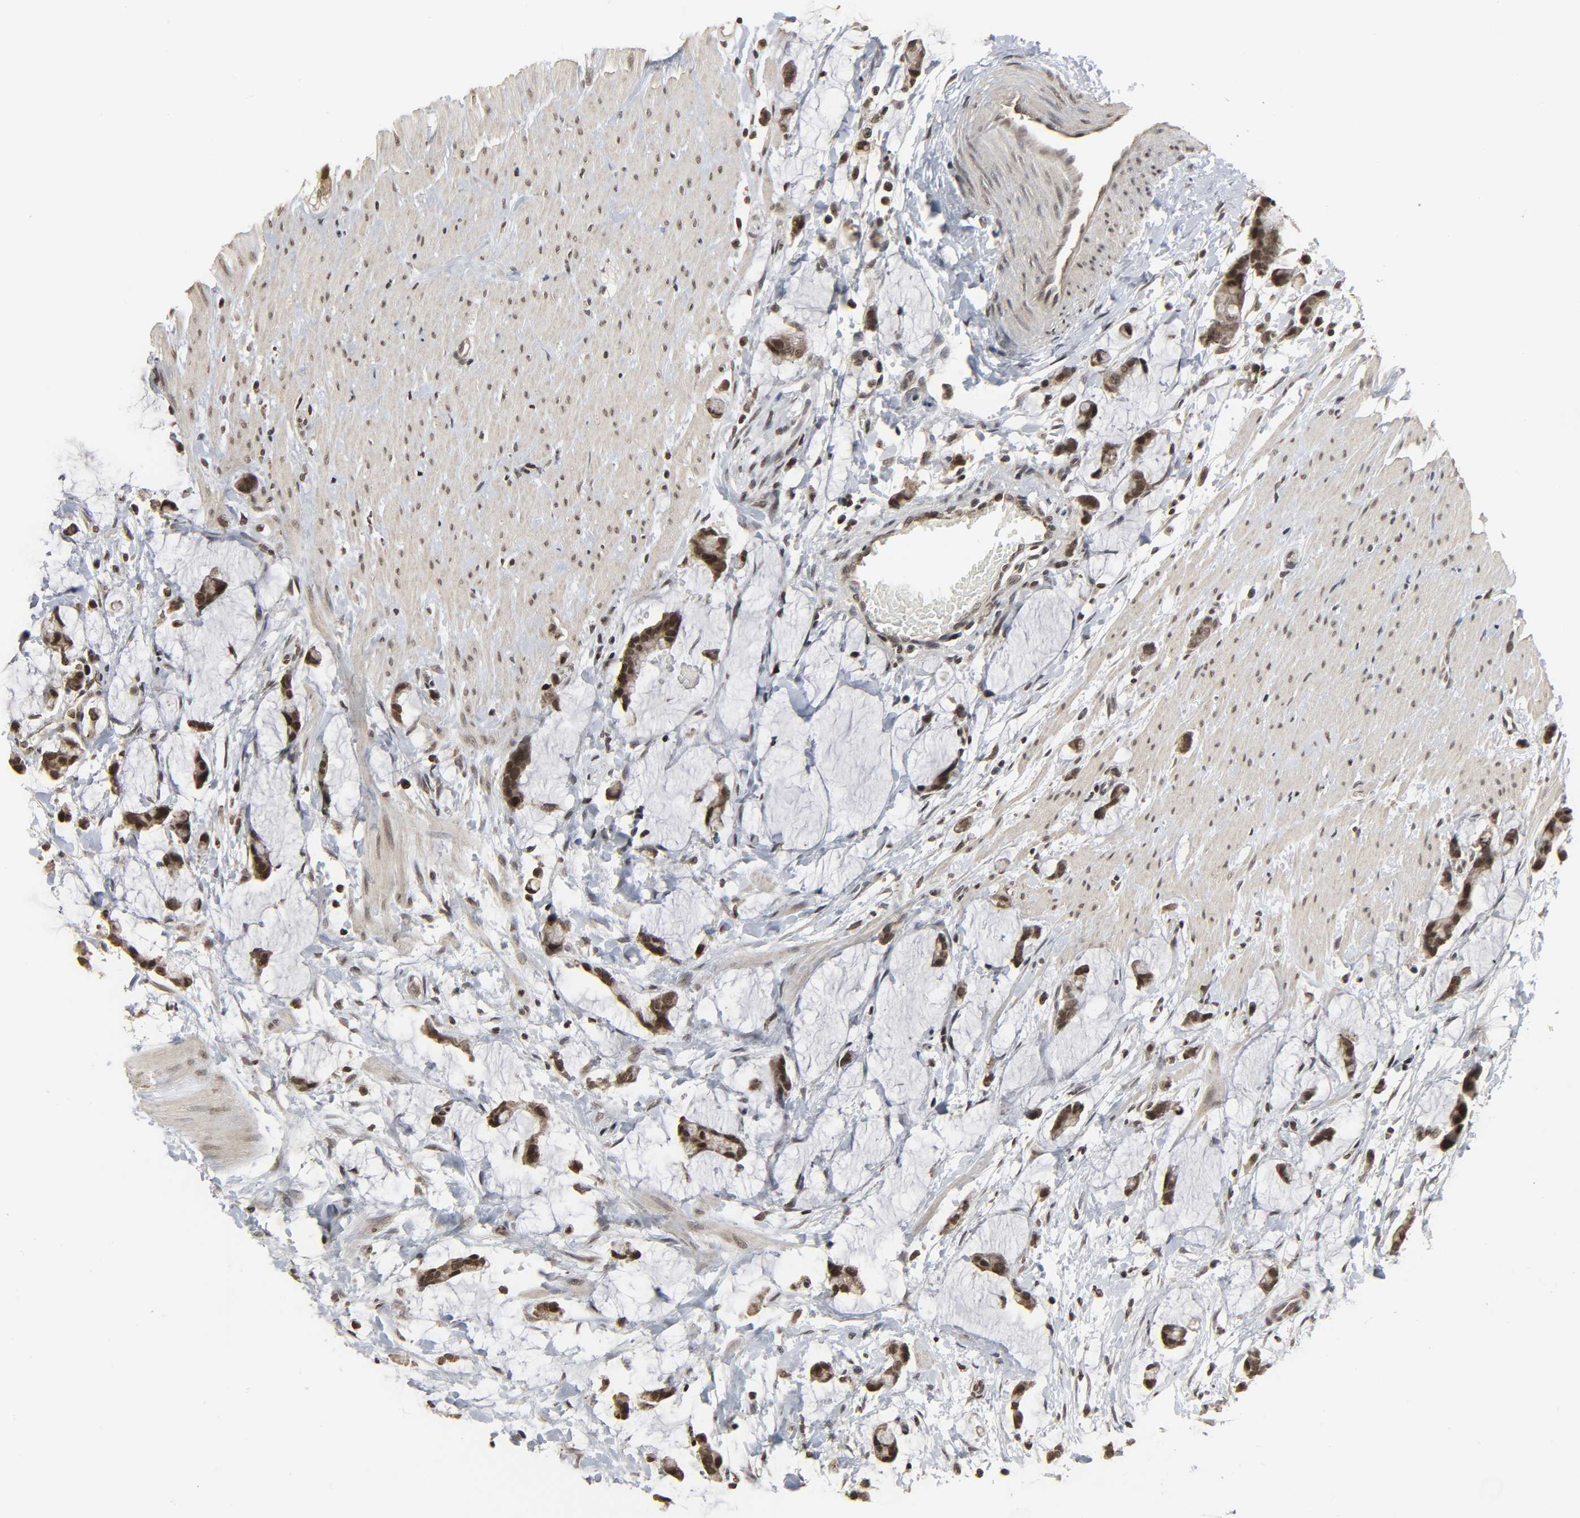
{"staining": {"intensity": "moderate", "quantity": ">75%", "location": "nuclear"}, "tissue": "colorectal cancer", "cell_type": "Tumor cells", "image_type": "cancer", "snomed": [{"axis": "morphology", "description": "Adenocarcinoma, NOS"}, {"axis": "topography", "description": "Colon"}], "caption": "The photomicrograph shows immunohistochemical staining of colorectal cancer (adenocarcinoma). There is moderate nuclear staining is seen in approximately >75% of tumor cells.", "gene": "XRCC1", "patient": {"sex": "male", "age": 14}}